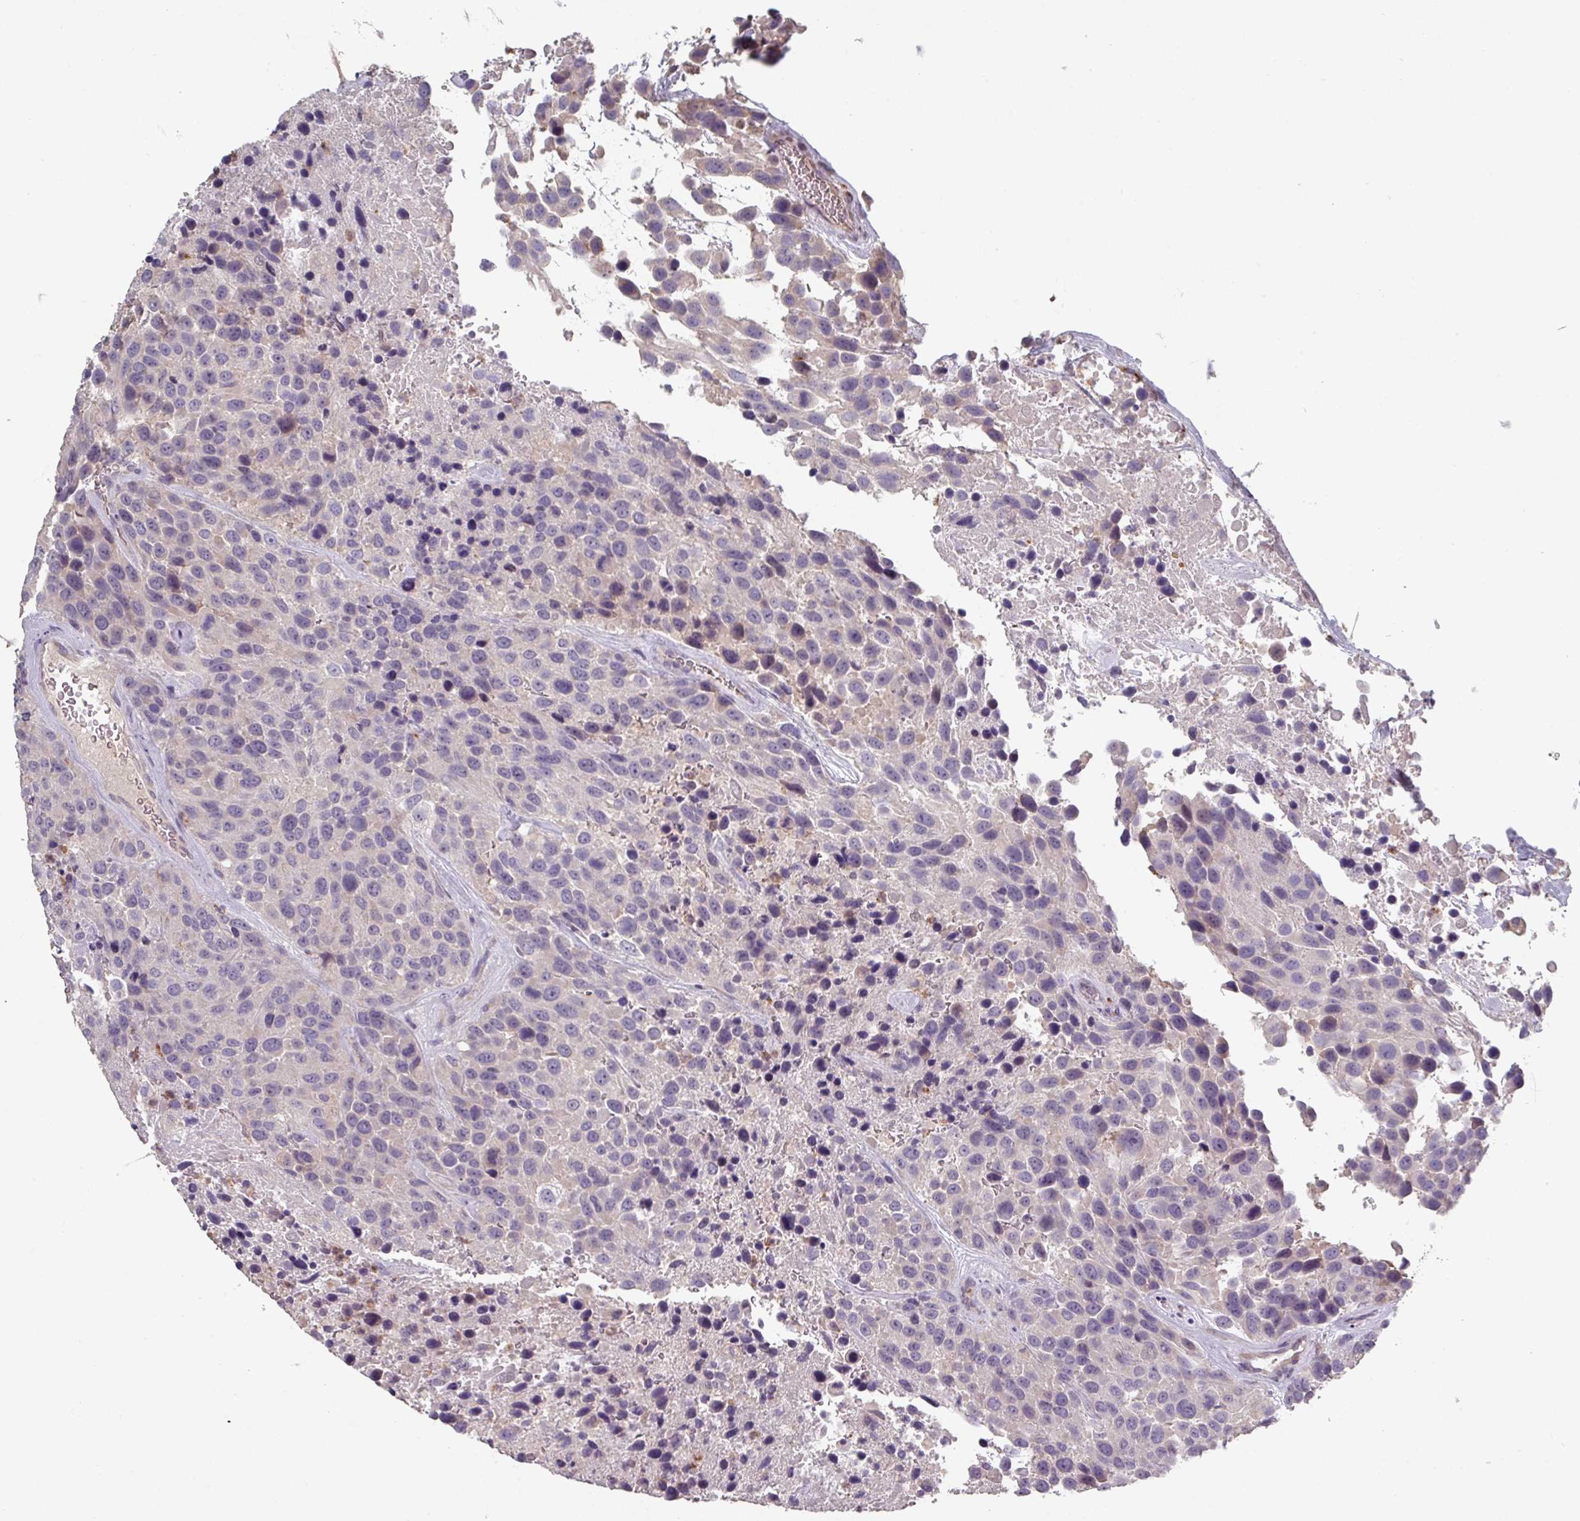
{"staining": {"intensity": "negative", "quantity": "none", "location": "none"}, "tissue": "urothelial cancer", "cell_type": "Tumor cells", "image_type": "cancer", "snomed": [{"axis": "morphology", "description": "Urothelial carcinoma, High grade"}, {"axis": "topography", "description": "Urinary bladder"}], "caption": "Tumor cells are negative for protein expression in human high-grade urothelial carcinoma.", "gene": "PRAMEF8", "patient": {"sex": "female", "age": 70}}